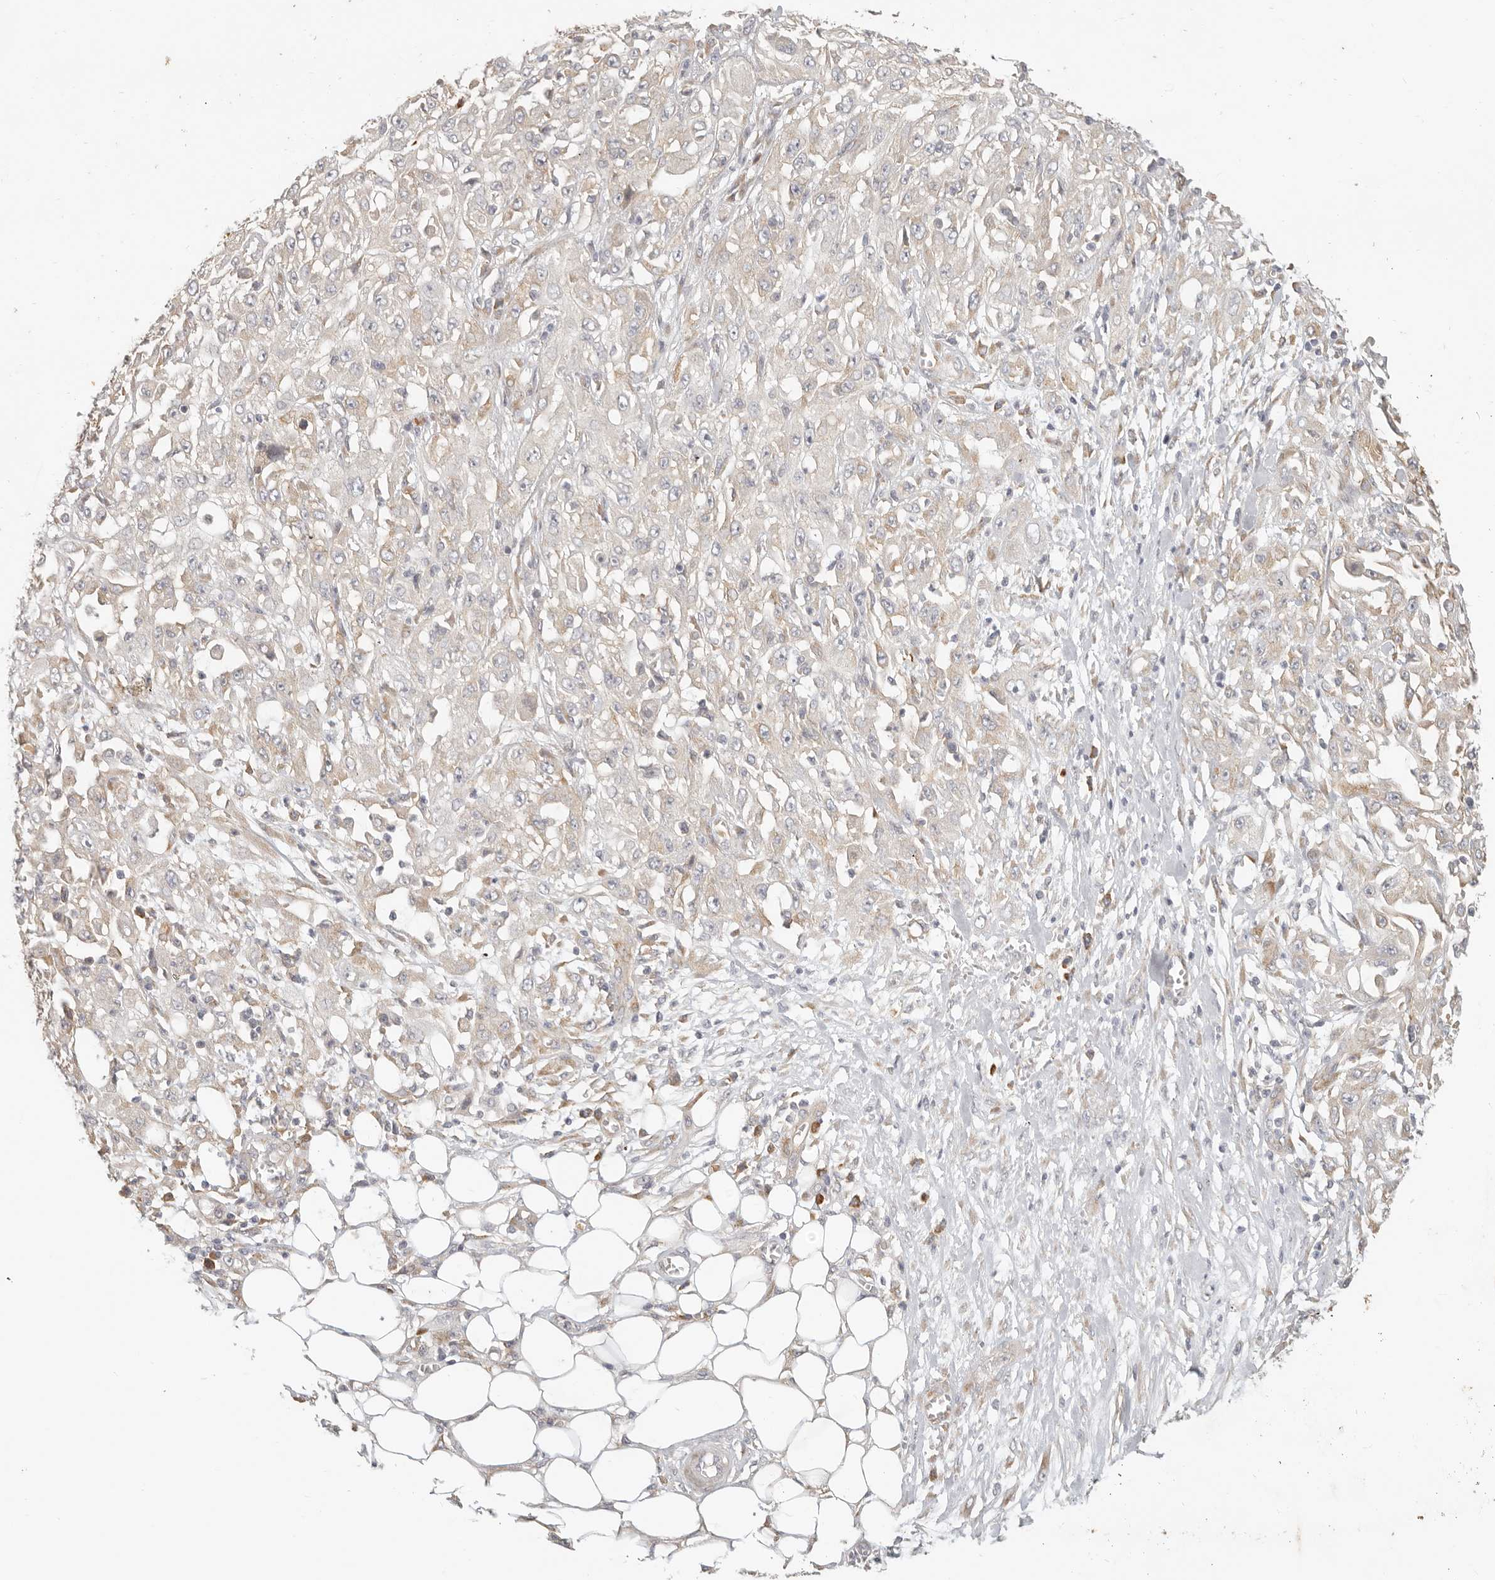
{"staining": {"intensity": "weak", "quantity": "<25%", "location": "cytoplasmic/membranous"}, "tissue": "skin cancer", "cell_type": "Tumor cells", "image_type": "cancer", "snomed": [{"axis": "morphology", "description": "Squamous cell carcinoma, NOS"}, {"axis": "morphology", "description": "Squamous cell carcinoma, metastatic, NOS"}, {"axis": "topography", "description": "Skin"}, {"axis": "topography", "description": "Lymph node"}], "caption": "Immunohistochemistry histopathology image of skin metastatic squamous cell carcinoma stained for a protein (brown), which displays no staining in tumor cells.", "gene": "PABPC4", "patient": {"sex": "male", "age": 75}}